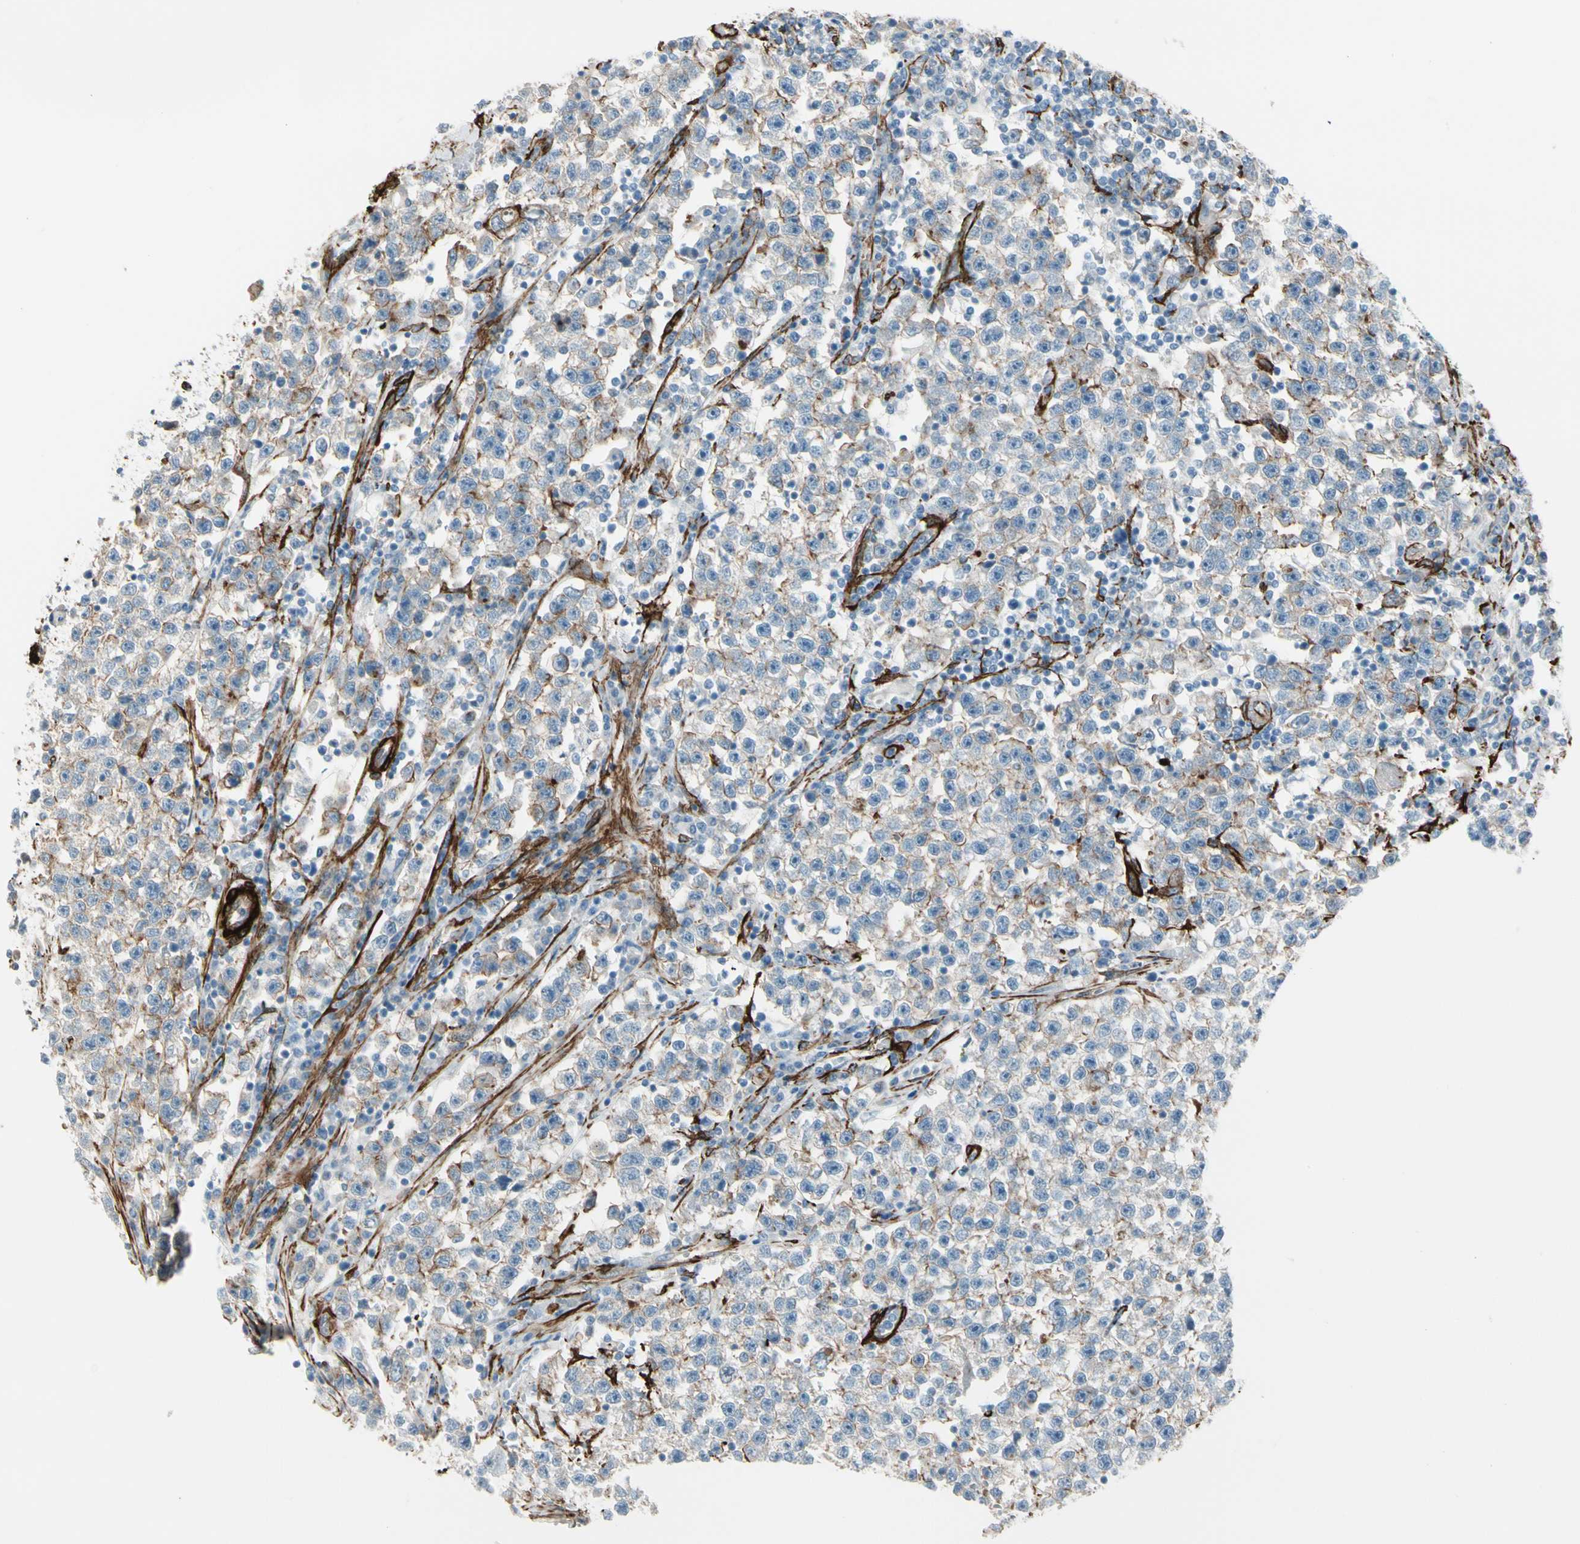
{"staining": {"intensity": "weak", "quantity": "<25%", "location": "cytoplasmic/membranous"}, "tissue": "testis cancer", "cell_type": "Tumor cells", "image_type": "cancer", "snomed": [{"axis": "morphology", "description": "Seminoma, NOS"}, {"axis": "topography", "description": "Testis"}], "caption": "Immunohistochemistry micrograph of neoplastic tissue: testis cancer (seminoma) stained with DAB demonstrates no significant protein staining in tumor cells. (Brightfield microscopy of DAB immunohistochemistry (IHC) at high magnification).", "gene": "CALD1", "patient": {"sex": "male", "age": 22}}